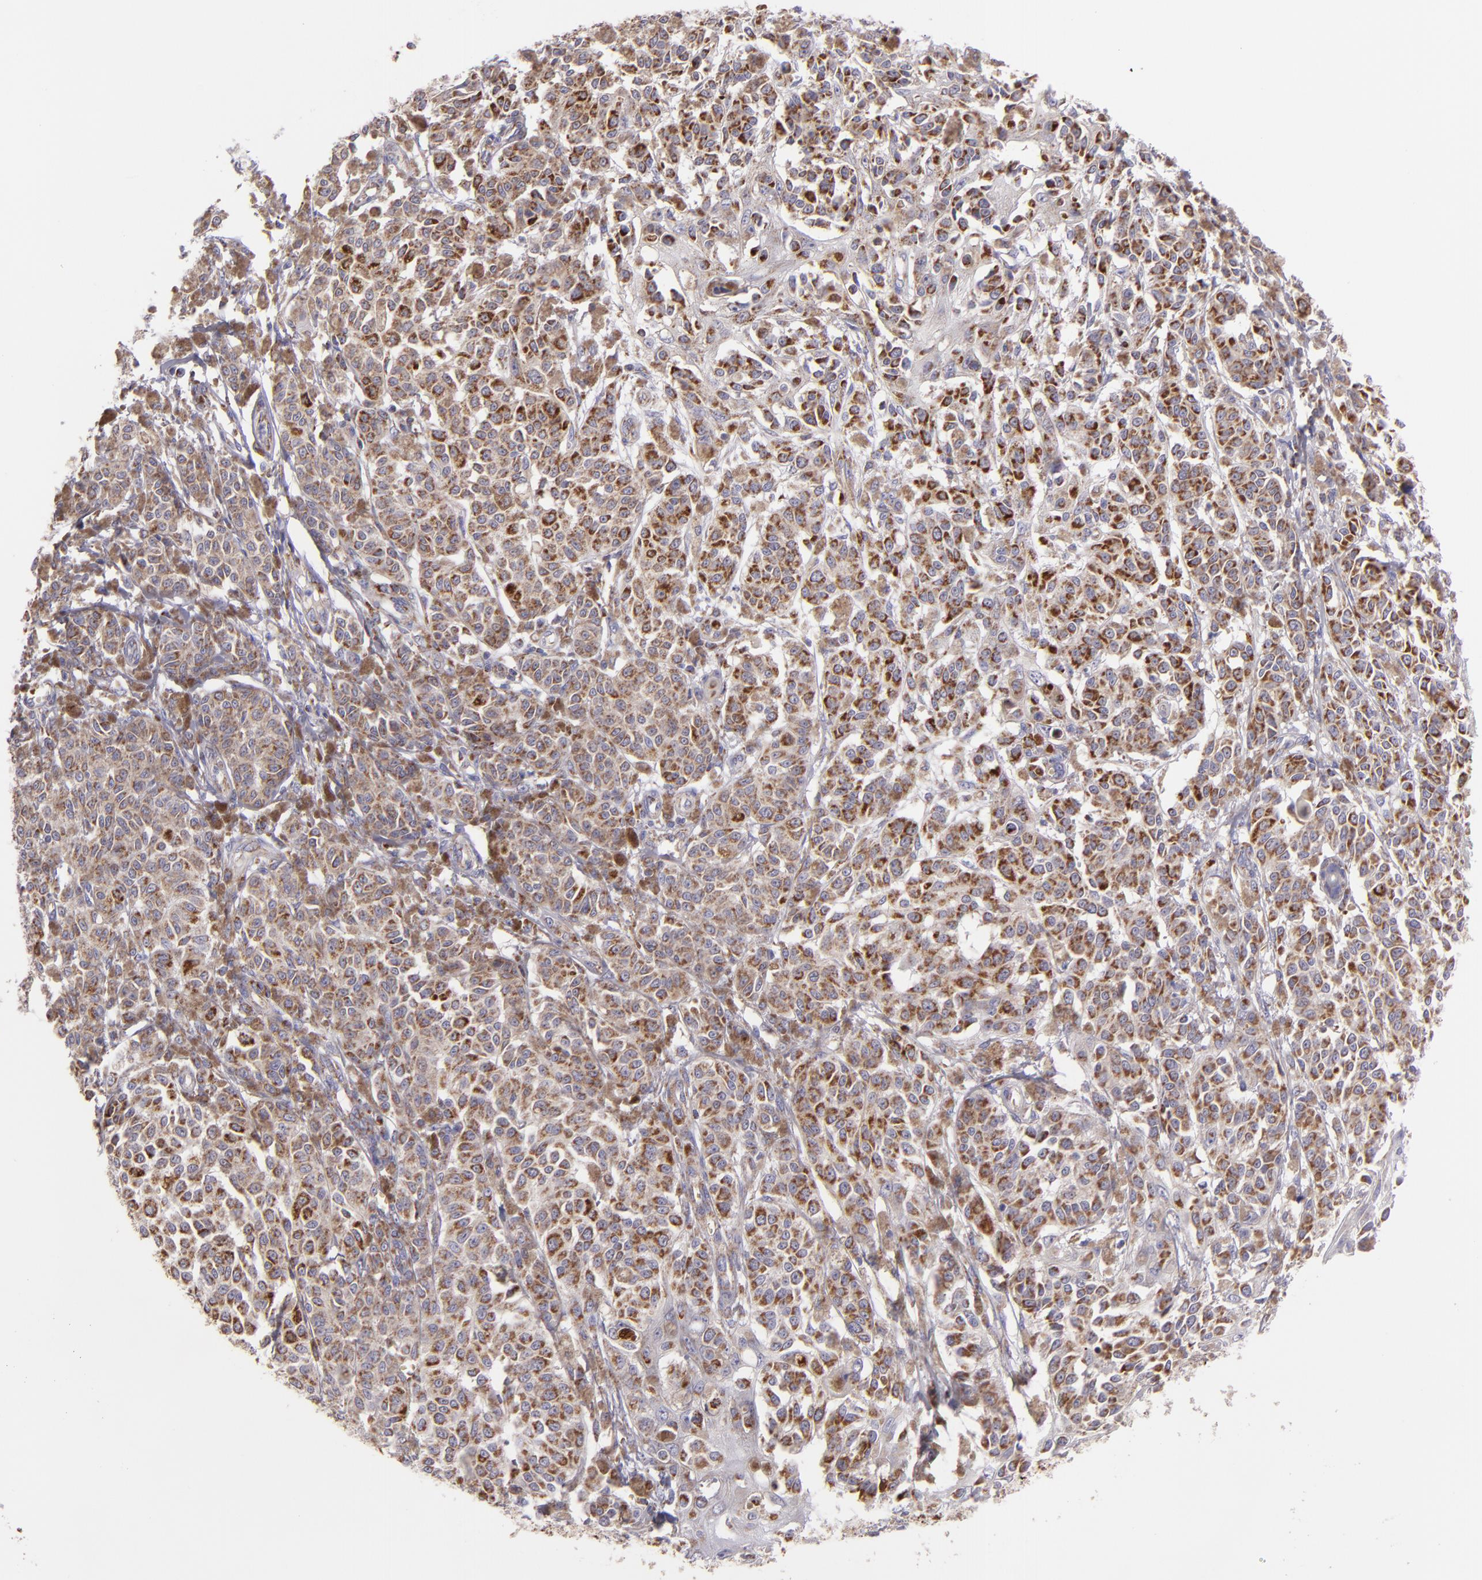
{"staining": {"intensity": "moderate", "quantity": ">75%", "location": "cytoplasmic/membranous"}, "tissue": "melanoma", "cell_type": "Tumor cells", "image_type": "cancer", "snomed": [{"axis": "morphology", "description": "Malignant melanoma, NOS"}, {"axis": "topography", "description": "Skin"}], "caption": "Immunohistochemistry (DAB (3,3'-diaminobenzidine)) staining of melanoma exhibits moderate cytoplasmic/membranous protein positivity in approximately >75% of tumor cells. The staining is performed using DAB (3,3'-diaminobenzidine) brown chromogen to label protein expression. The nuclei are counter-stained blue using hematoxylin.", "gene": "HSPD1", "patient": {"sex": "male", "age": 76}}